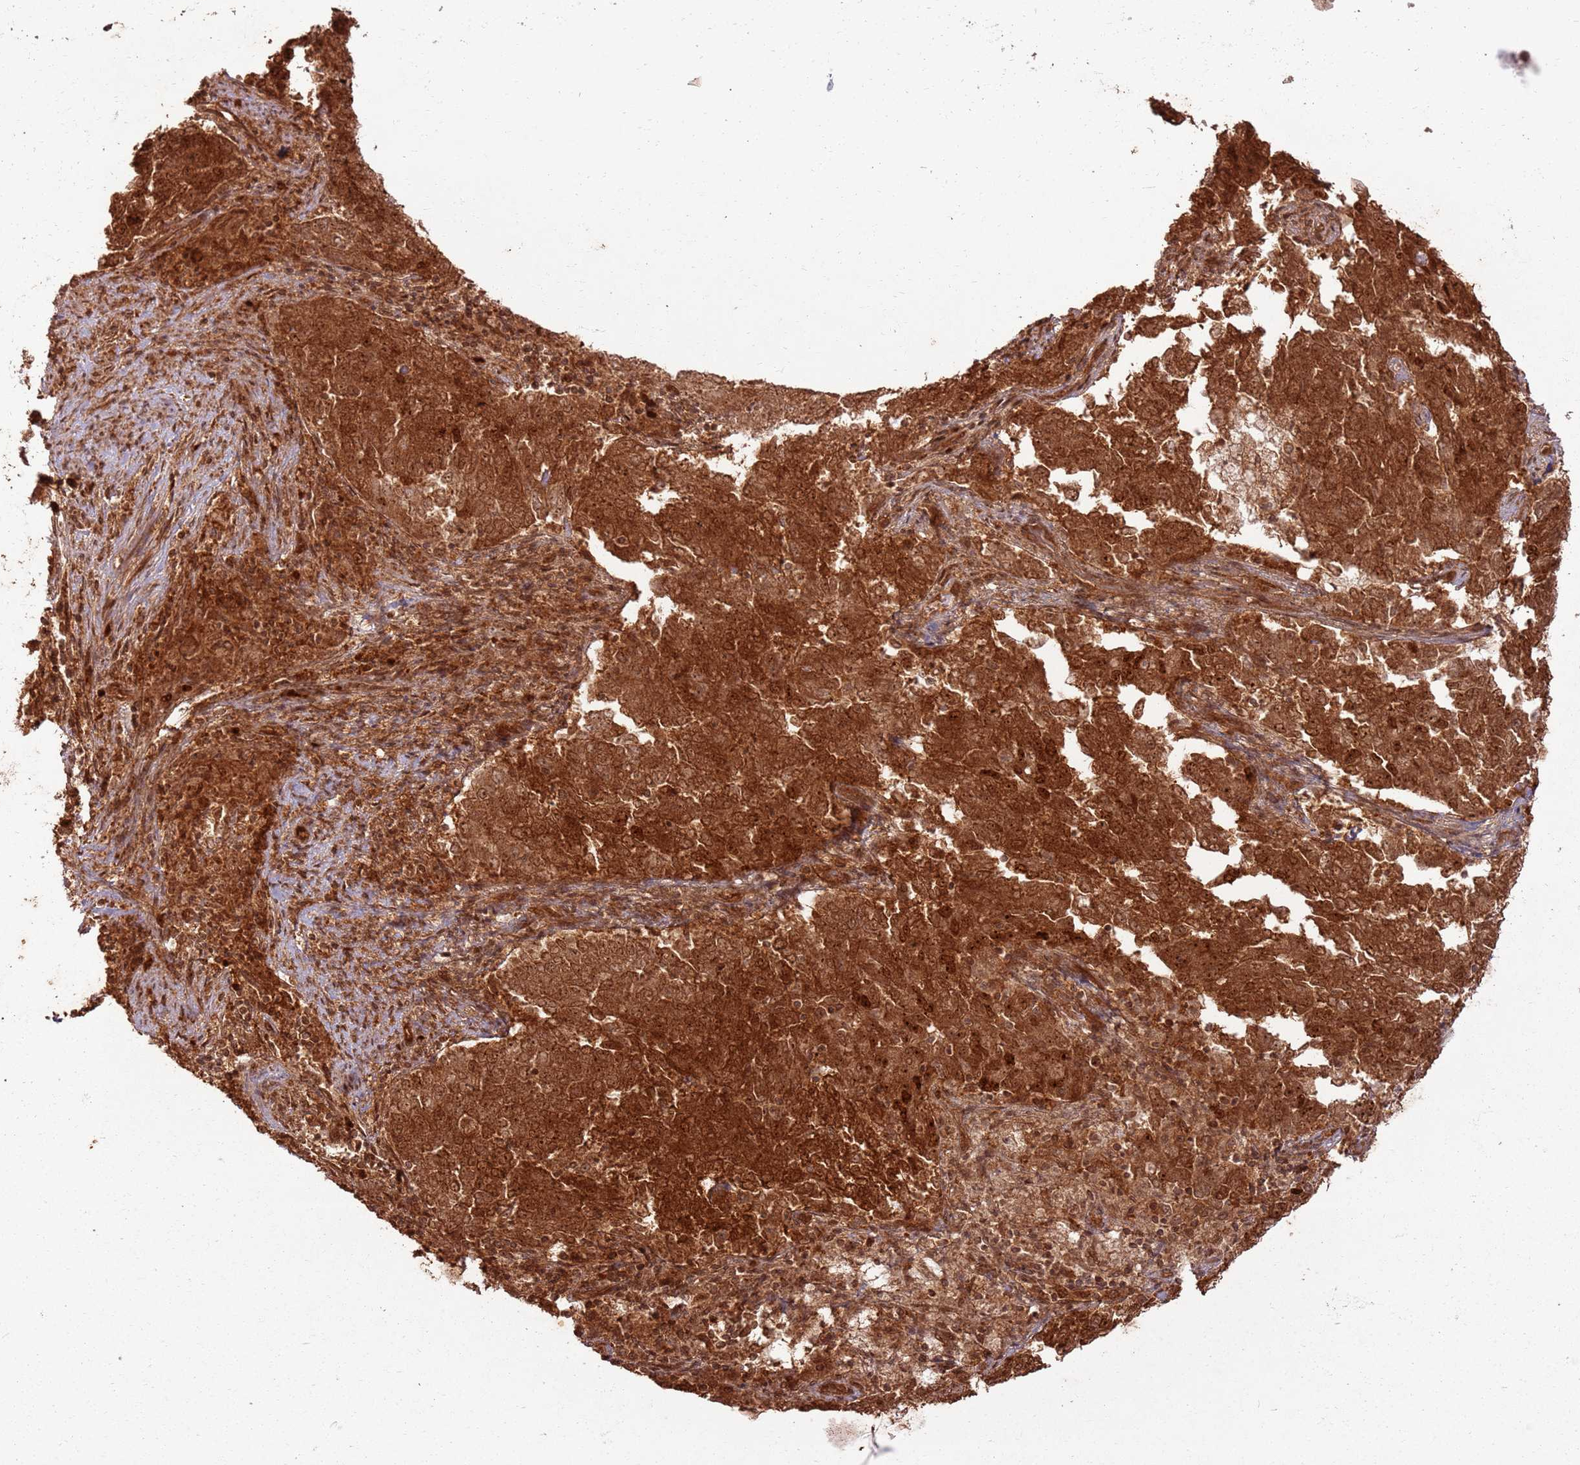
{"staining": {"intensity": "strong", "quantity": ">75%", "location": "cytoplasmic/membranous,nuclear"}, "tissue": "endometrial cancer", "cell_type": "Tumor cells", "image_type": "cancer", "snomed": [{"axis": "morphology", "description": "Adenocarcinoma, NOS"}, {"axis": "topography", "description": "Endometrium"}], "caption": "Adenocarcinoma (endometrial) tissue reveals strong cytoplasmic/membranous and nuclear staining in about >75% of tumor cells, visualized by immunohistochemistry.", "gene": "TBC1D13", "patient": {"sex": "female", "age": 80}}